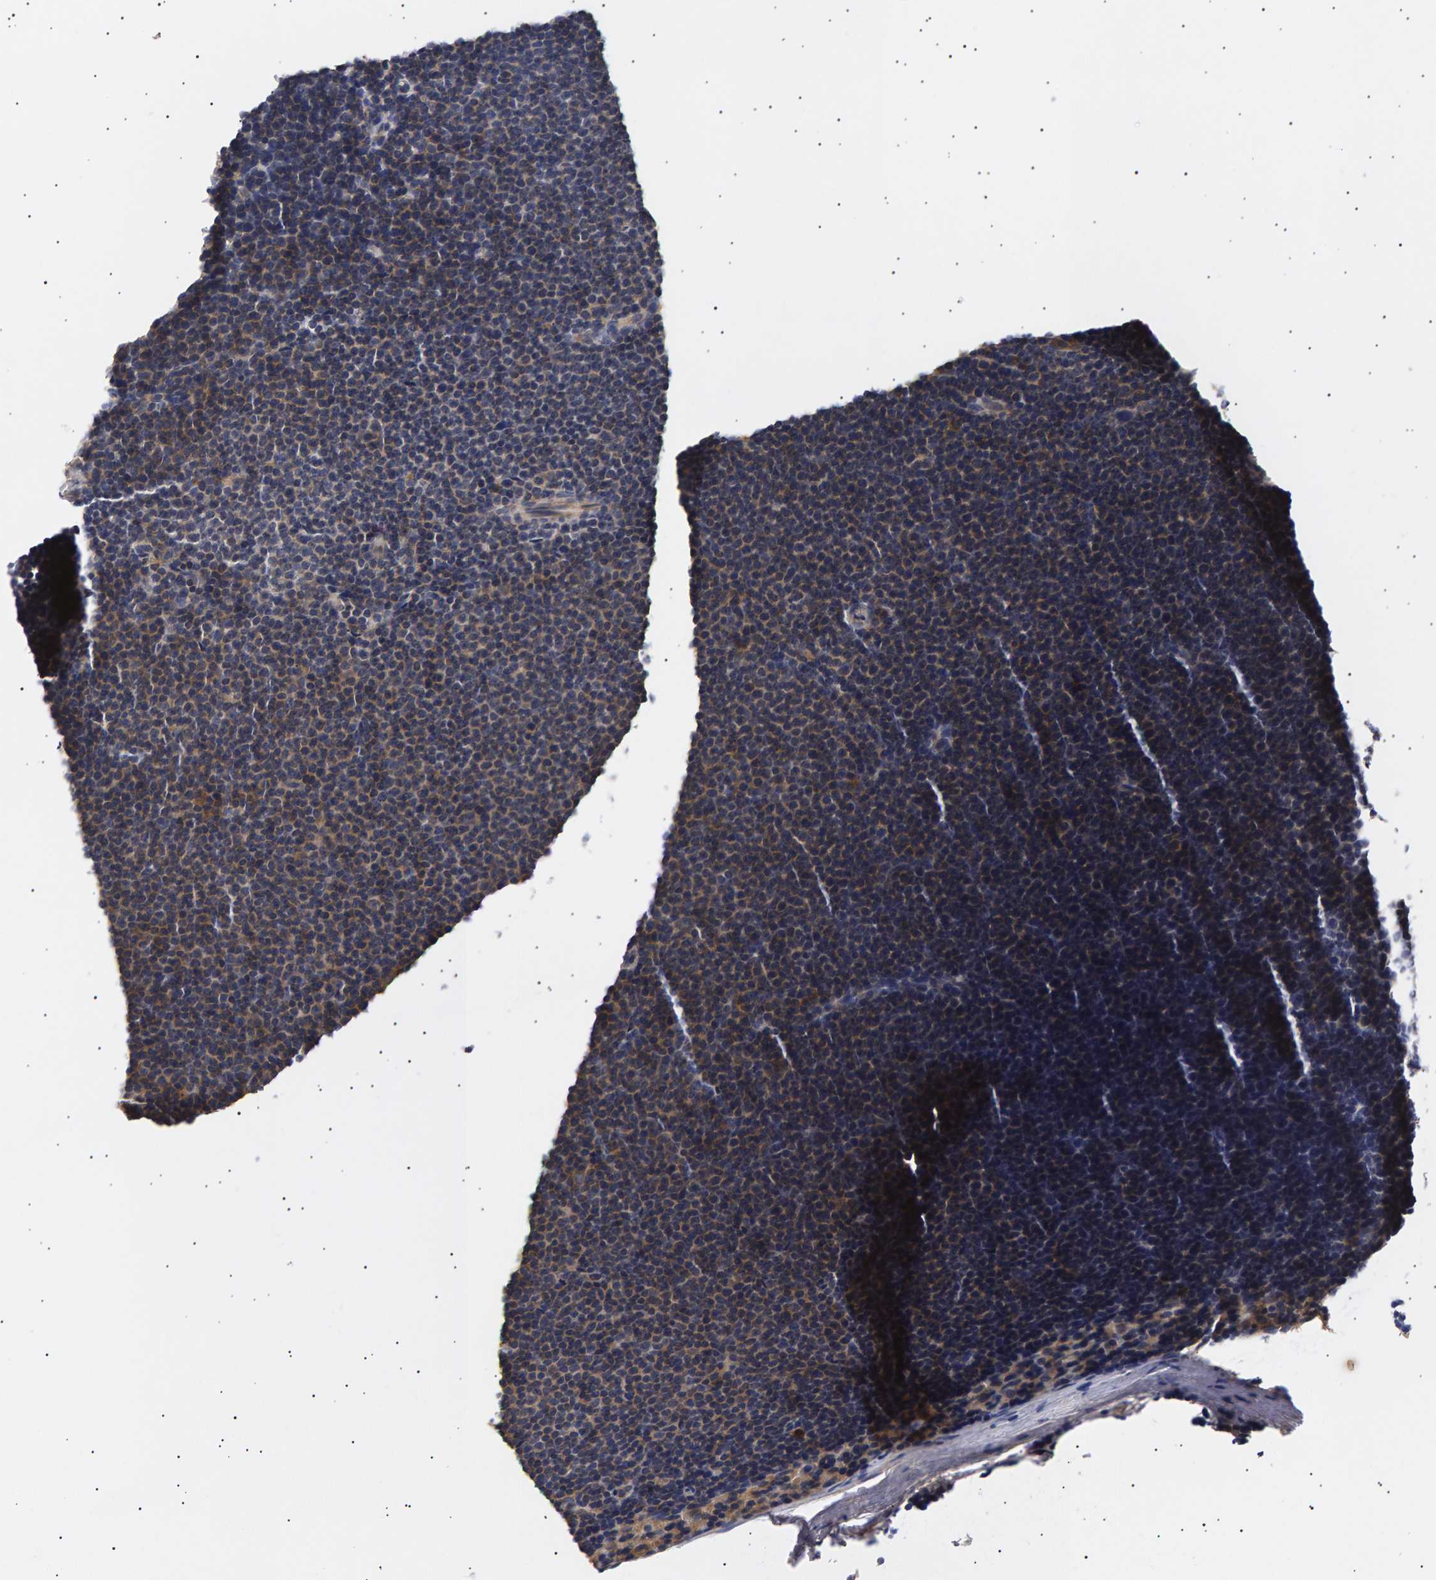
{"staining": {"intensity": "weak", "quantity": "<25%", "location": "cytoplasmic/membranous"}, "tissue": "lymphoma", "cell_type": "Tumor cells", "image_type": "cancer", "snomed": [{"axis": "morphology", "description": "Malignant lymphoma, non-Hodgkin's type, Low grade"}, {"axis": "topography", "description": "Lymph node"}], "caption": "Malignant lymphoma, non-Hodgkin's type (low-grade) stained for a protein using immunohistochemistry (IHC) exhibits no expression tumor cells.", "gene": "ANKRD40", "patient": {"sex": "female", "age": 53}}